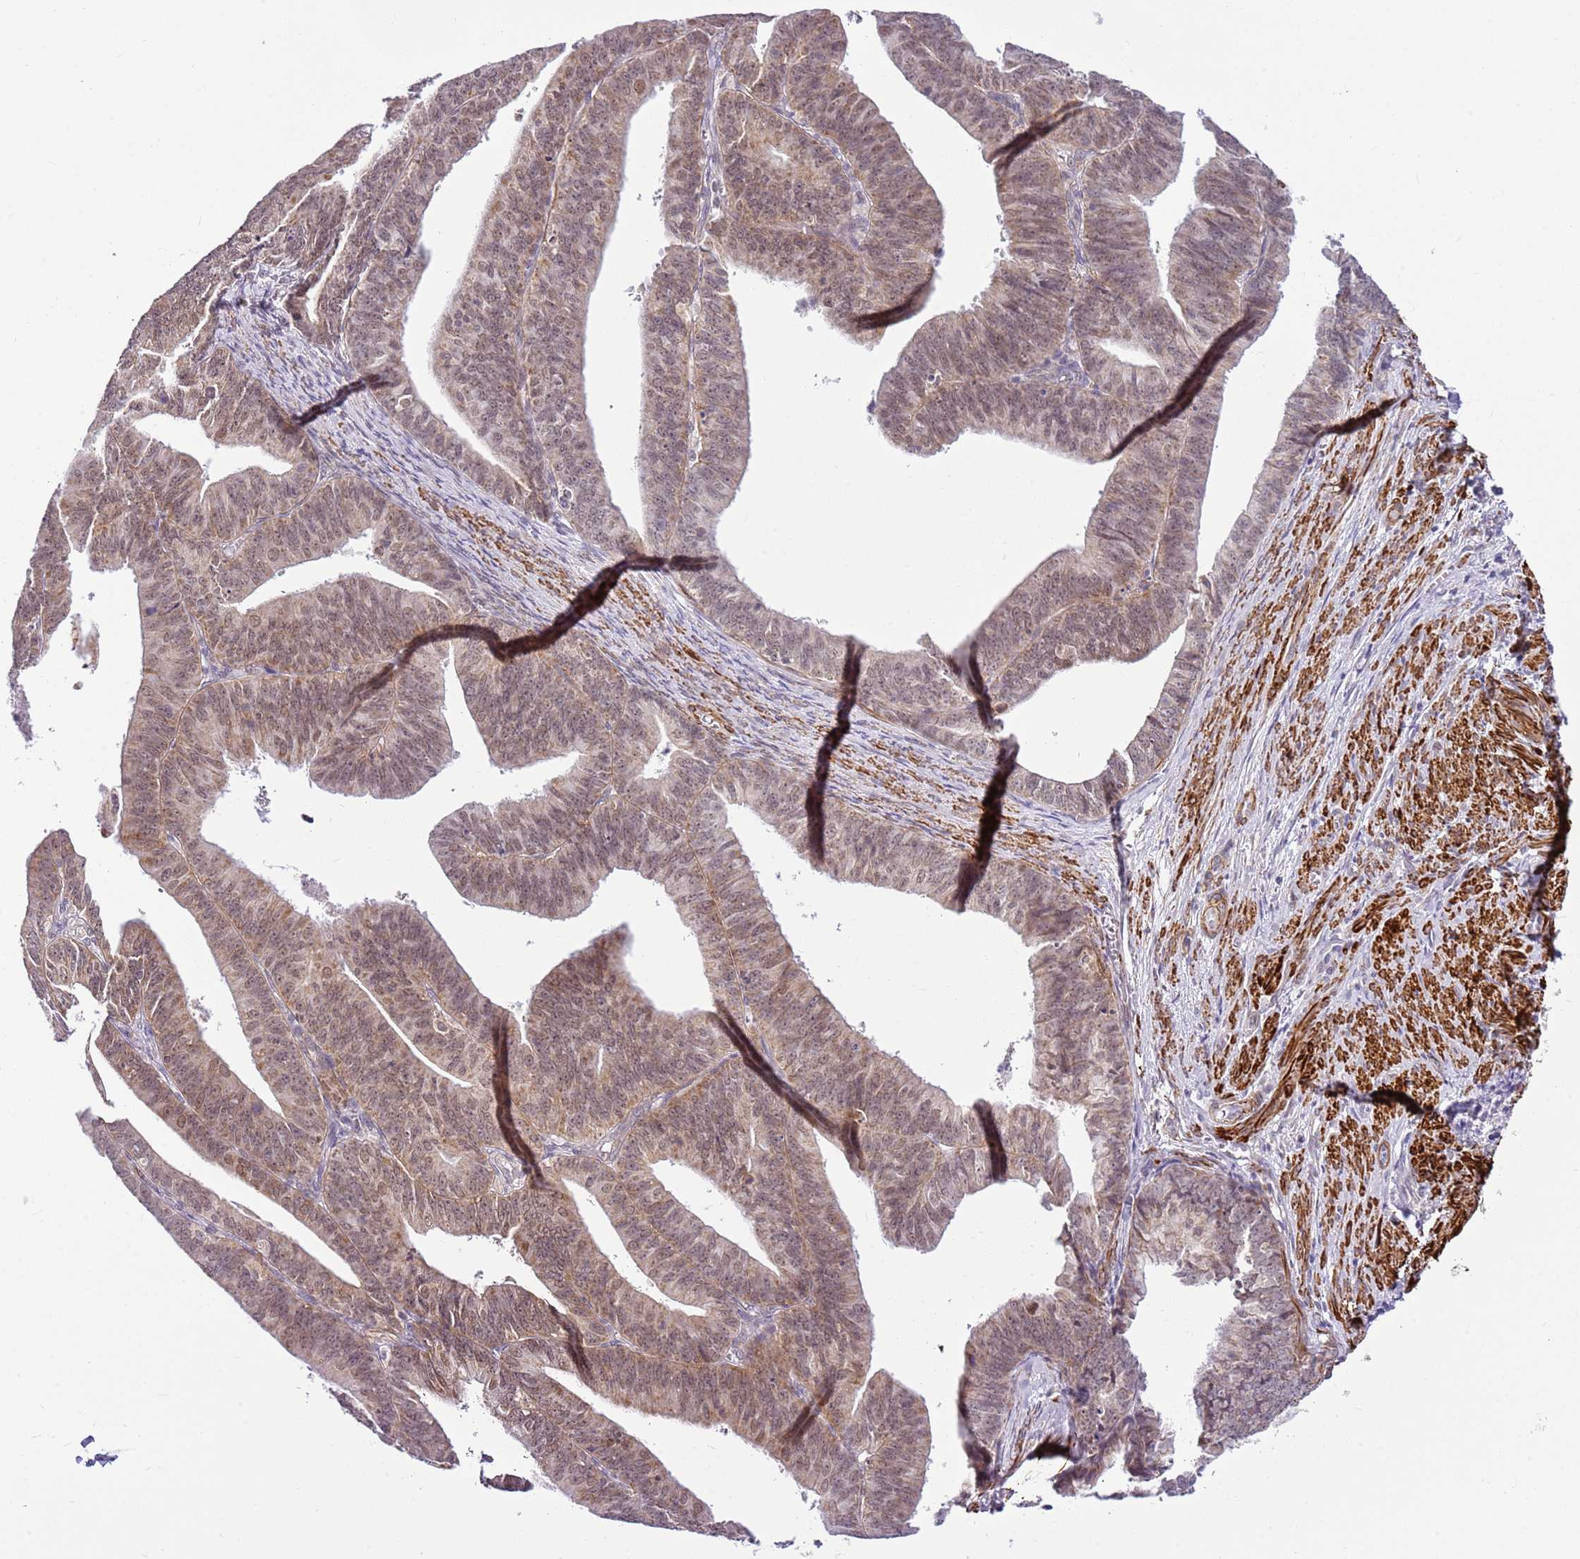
{"staining": {"intensity": "weak", "quantity": "25%-75%", "location": "cytoplasmic/membranous,nuclear"}, "tissue": "endometrial cancer", "cell_type": "Tumor cells", "image_type": "cancer", "snomed": [{"axis": "morphology", "description": "Adenocarcinoma, NOS"}, {"axis": "topography", "description": "Endometrium"}], "caption": "A histopathology image of human adenocarcinoma (endometrial) stained for a protein demonstrates weak cytoplasmic/membranous and nuclear brown staining in tumor cells. Immunohistochemistry stains the protein in brown and the nuclei are stained blue.", "gene": "SMIM4", "patient": {"sex": "female", "age": 73}}